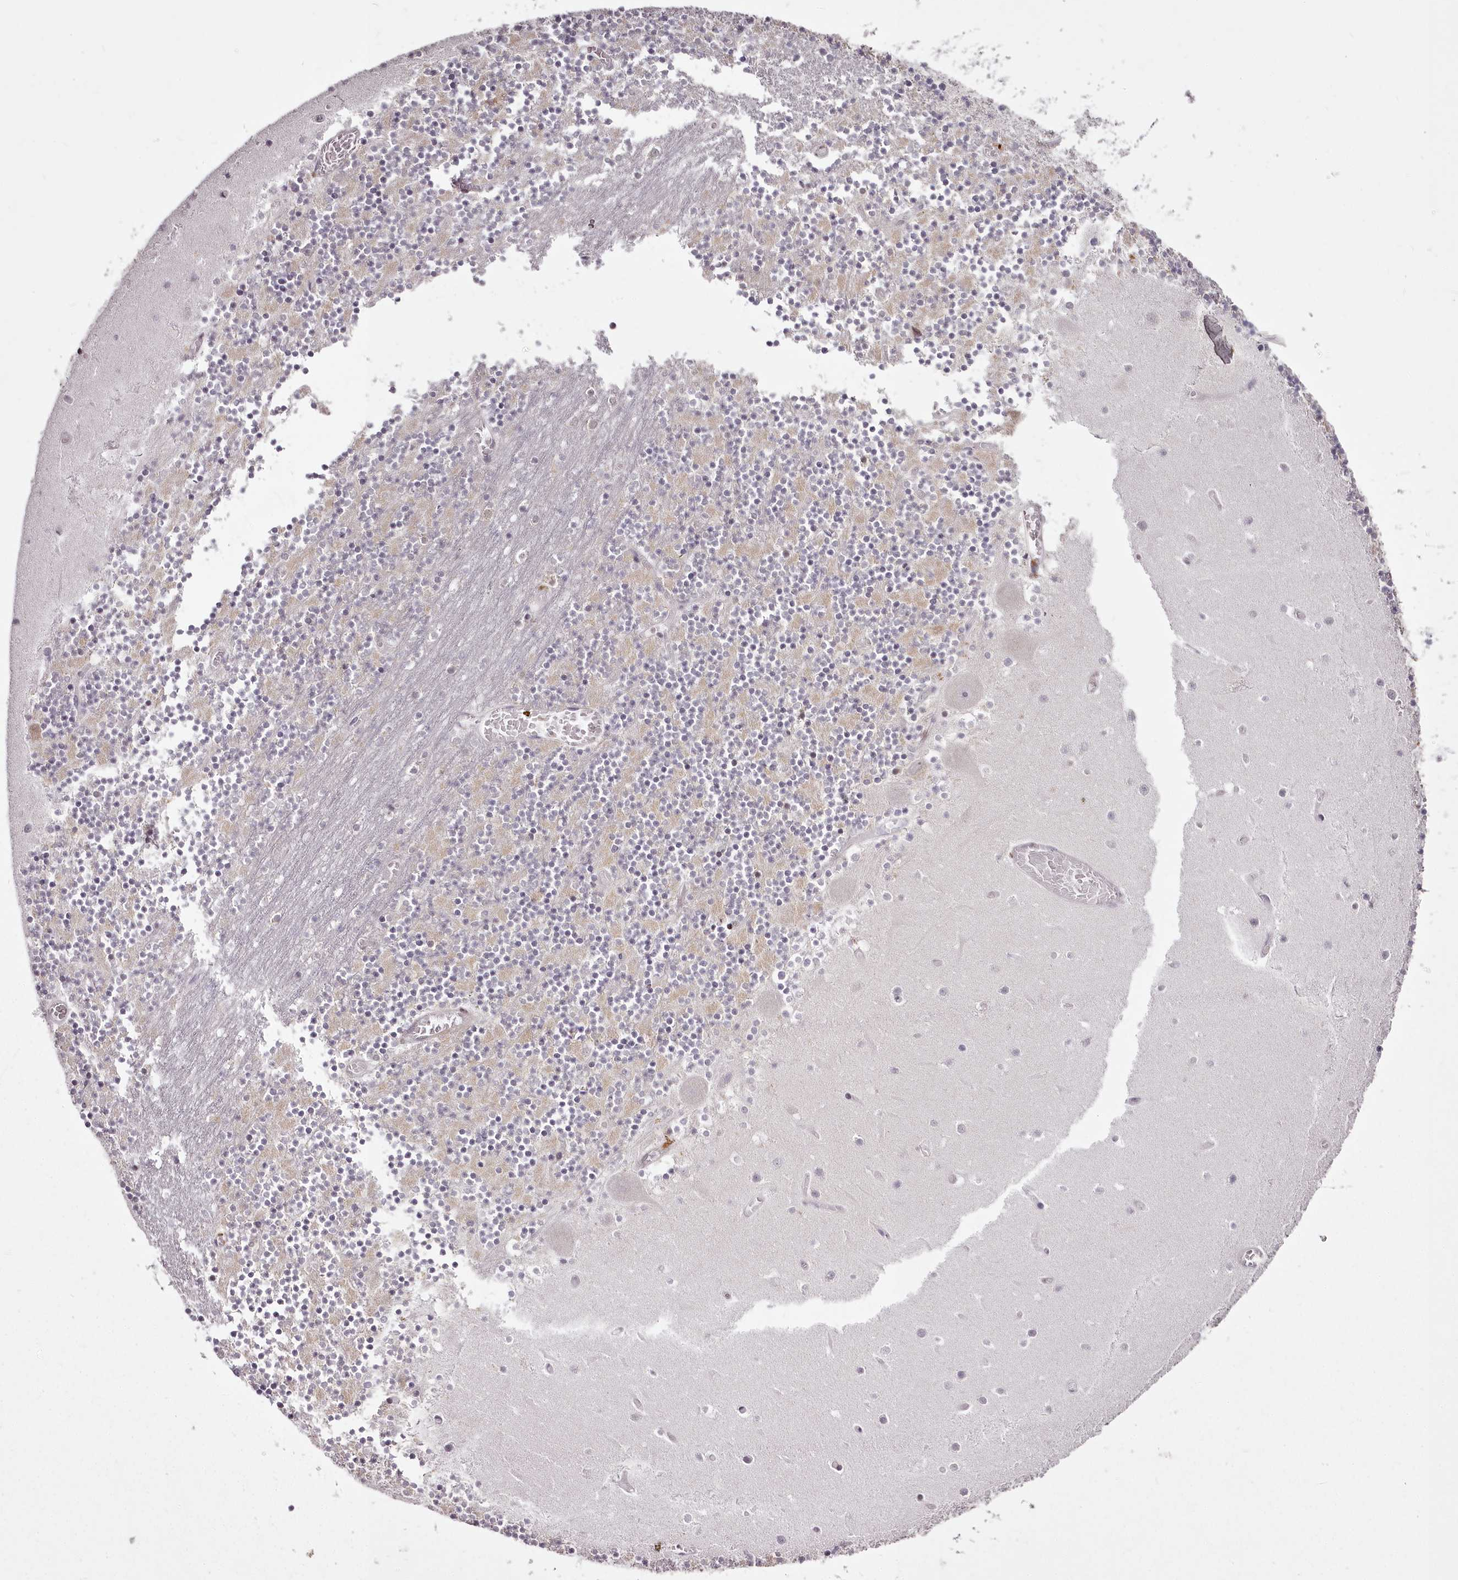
{"staining": {"intensity": "moderate", "quantity": "25%-75%", "location": "cytoplasmic/membranous"}, "tissue": "cerebellum", "cell_type": "Cells in granular layer", "image_type": "normal", "snomed": [{"axis": "morphology", "description": "Normal tissue, NOS"}, {"axis": "topography", "description": "Cerebellum"}], "caption": "Benign cerebellum reveals moderate cytoplasmic/membranous positivity in approximately 25%-75% of cells in granular layer, visualized by immunohistochemistry. (Brightfield microscopy of DAB IHC at high magnification).", "gene": "CHCHD2", "patient": {"sex": "female", "age": 28}}